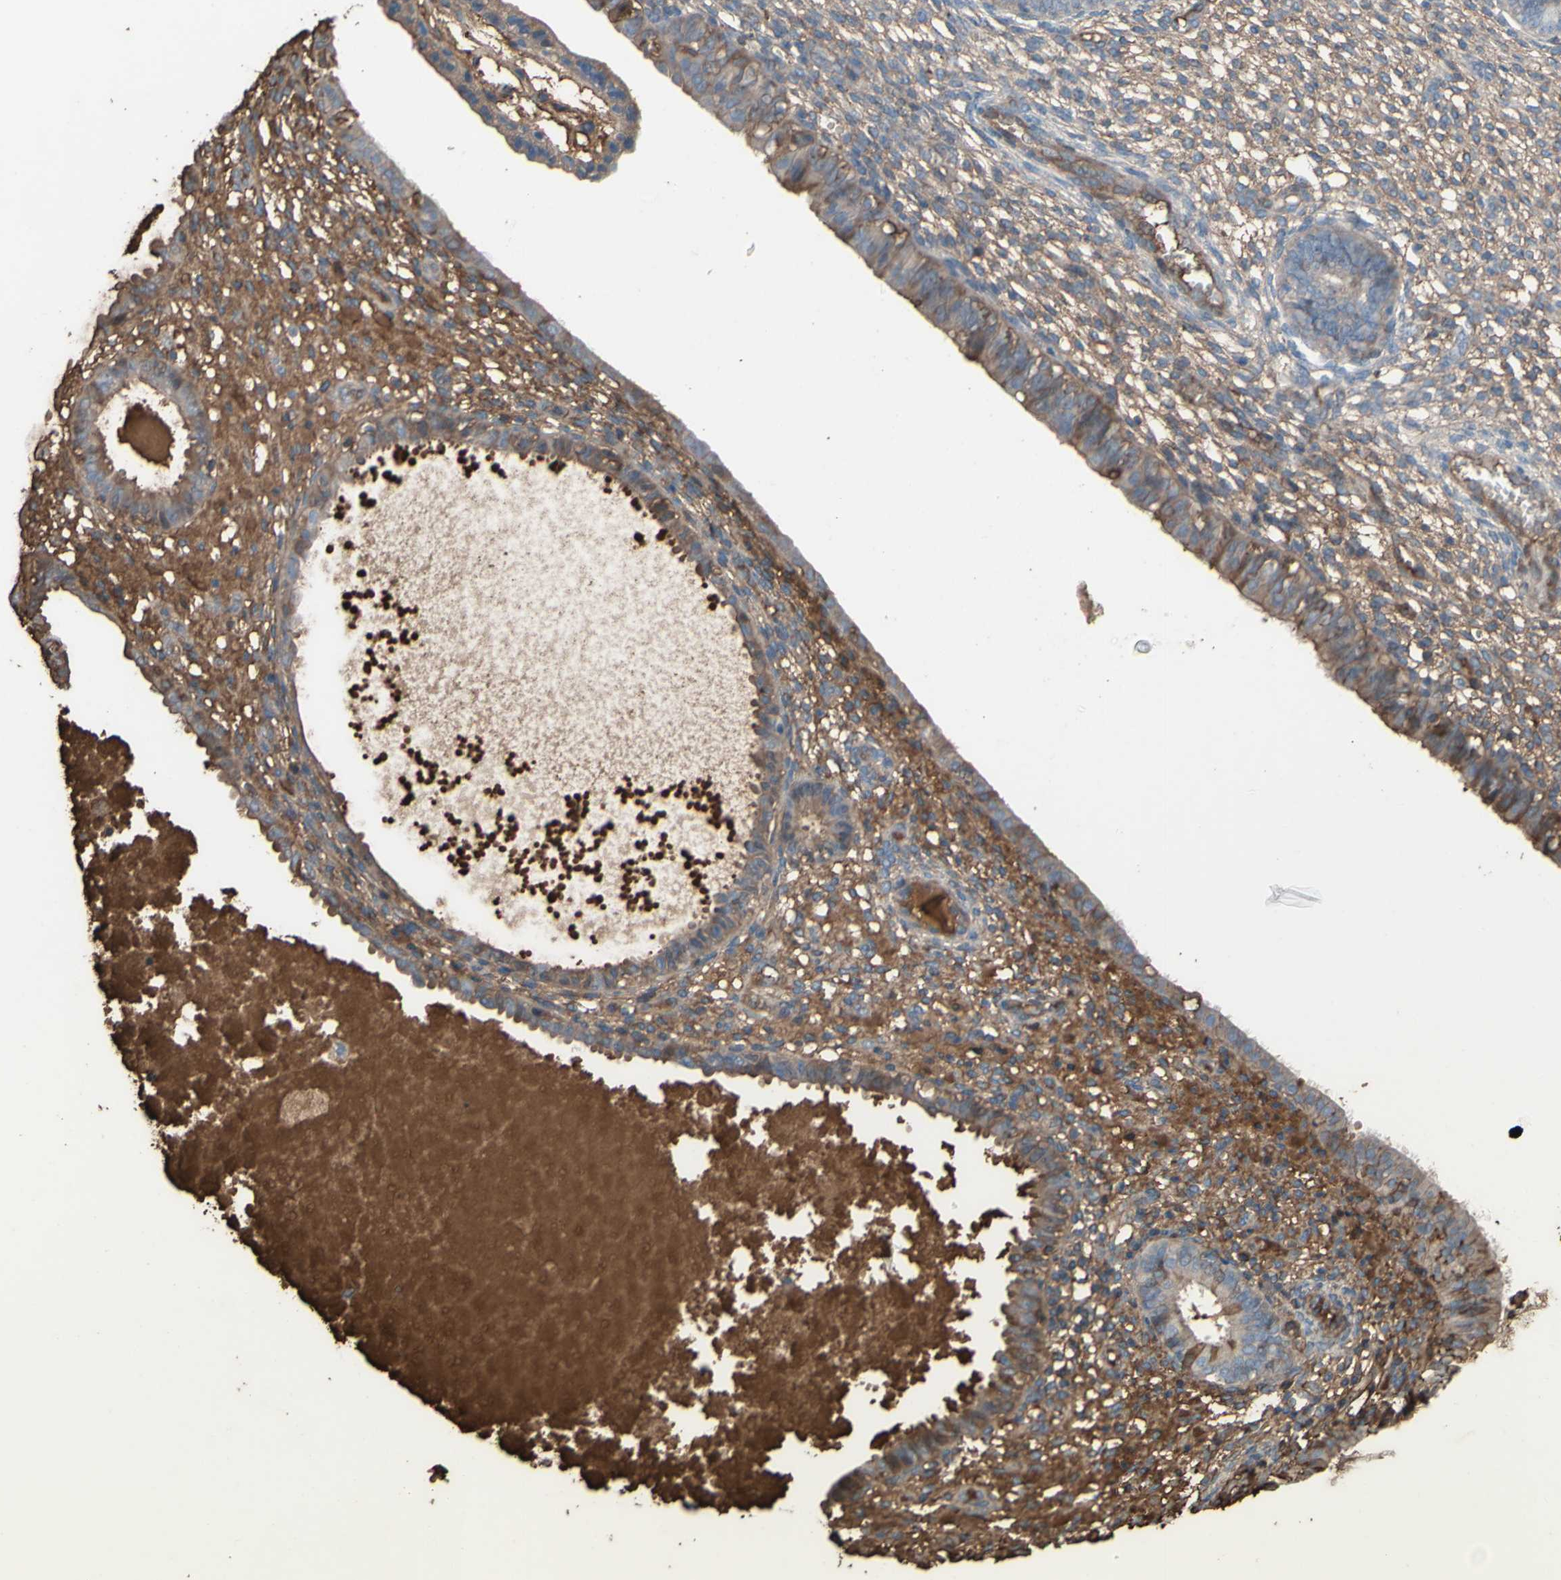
{"staining": {"intensity": "moderate", "quantity": "25%-75%", "location": "cytoplasmic/membranous"}, "tissue": "endometrium", "cell_type": "Cells in endometrial stroma", "image_type": "normal", "snomed": [{"axis": "morphology", "description": "Normal tissue, NOS"}, {"axis": "topography", "description": "Endometrium"}], "caption": "Immunohistochemistry (IHC) (DAB) staining of unremarkable endometrium shows moderate cytoplasmic/membranous protein staining in about 25%-75% of cells in endometrial stroma.", "gene": "PTGDS", "patient": {"sex": "female", "age": 61}}